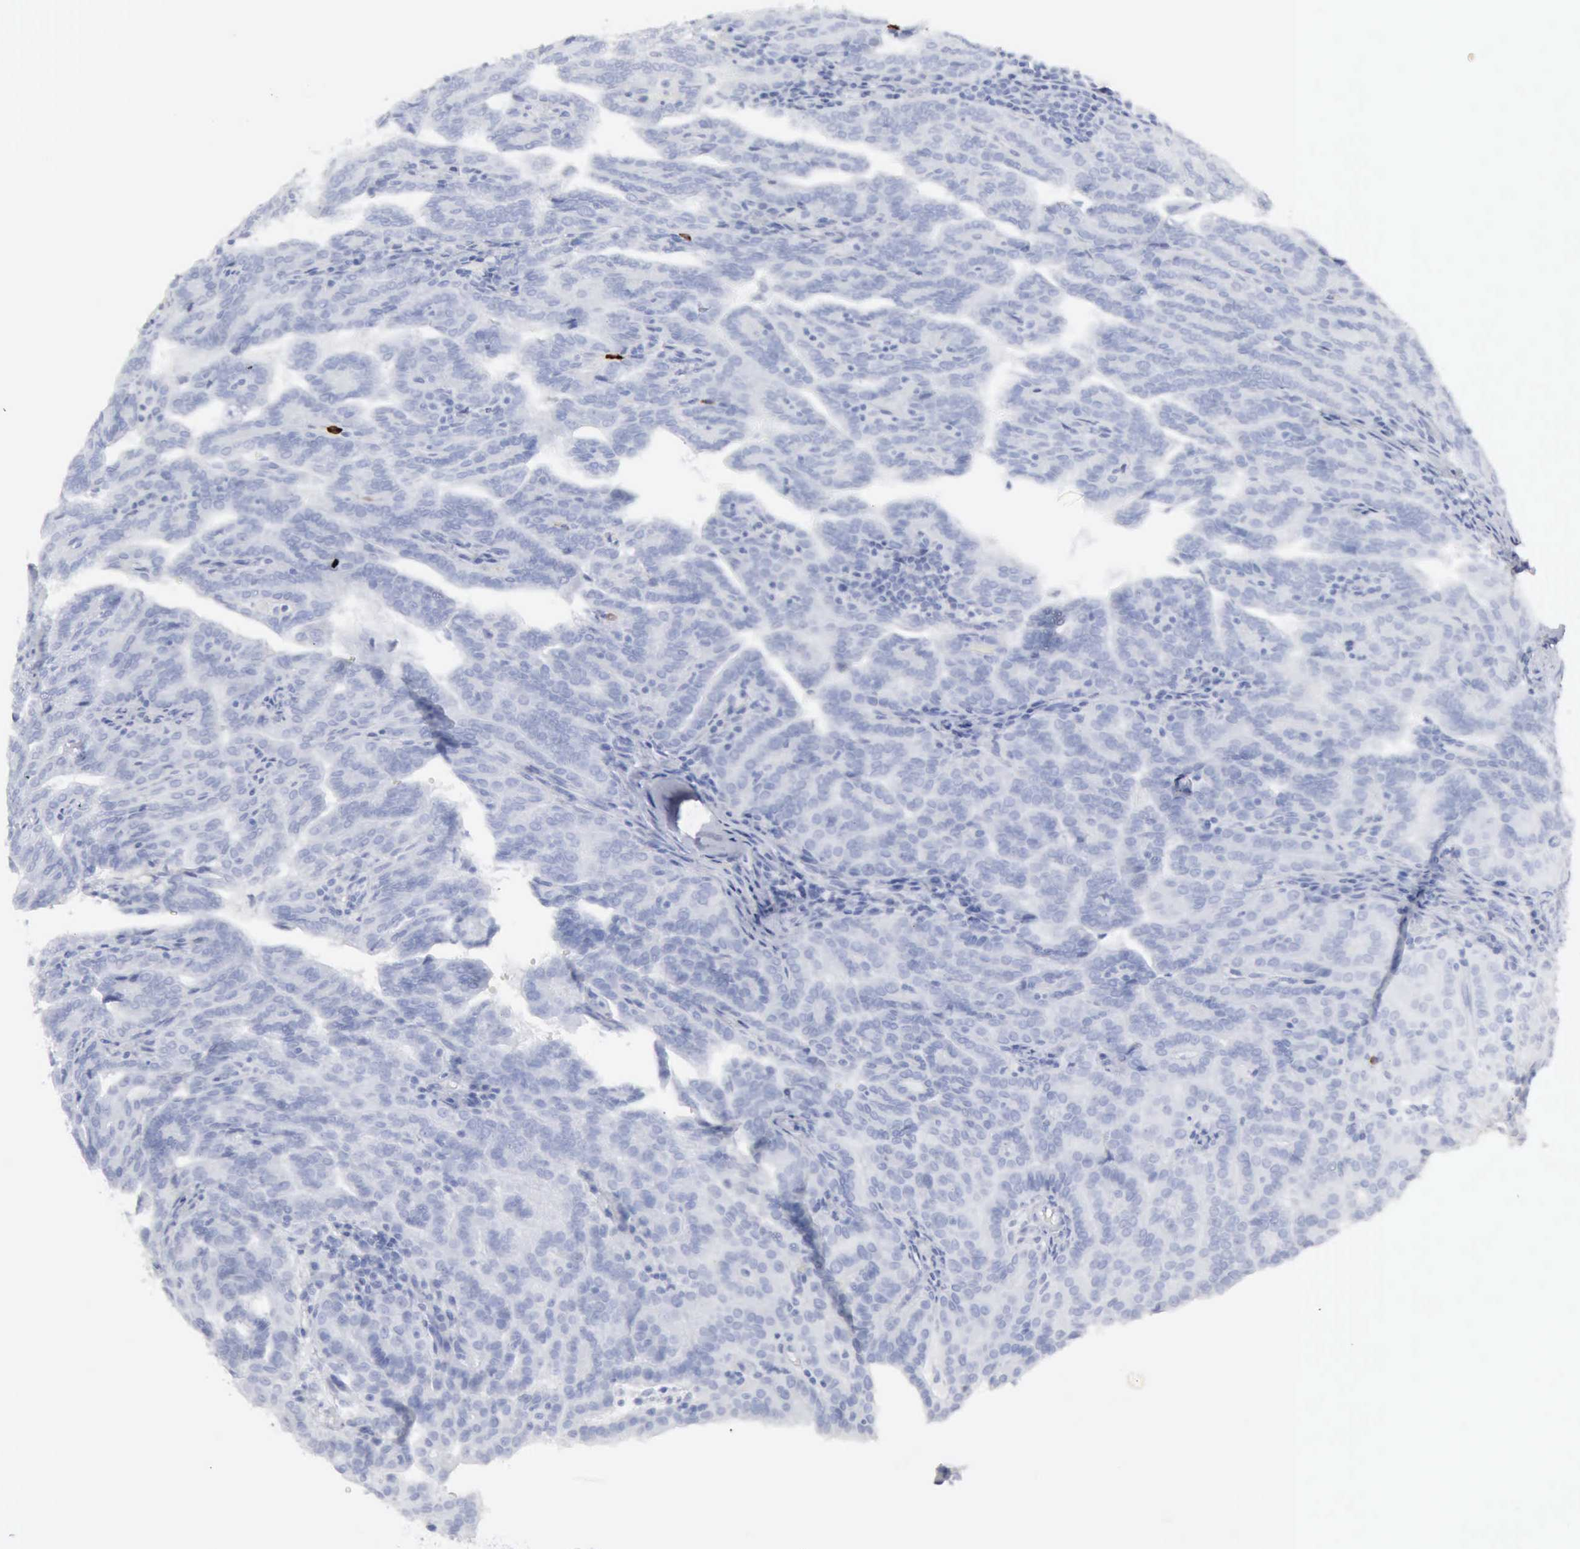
{"staining": {"intensity": "negative", "quantity": "none", "location": "none"}, "tissue": "renal cancer", "cell_type": "Tumor cells", "image_type": "cancer", "snomed": [{"axis": "morphology", "description": "Adenocarcinoma, NOS"}, {"axis": "topography", "description": "Kidney"}], "caption": "A high-resolution histopathology image shows immunohistochemistry (IHC) staining of renal adenocarcinoma, which displays no significant positivity in tumor cells.", "gene": "CMA1", "patient": {"sex": "male", "age": 61}}